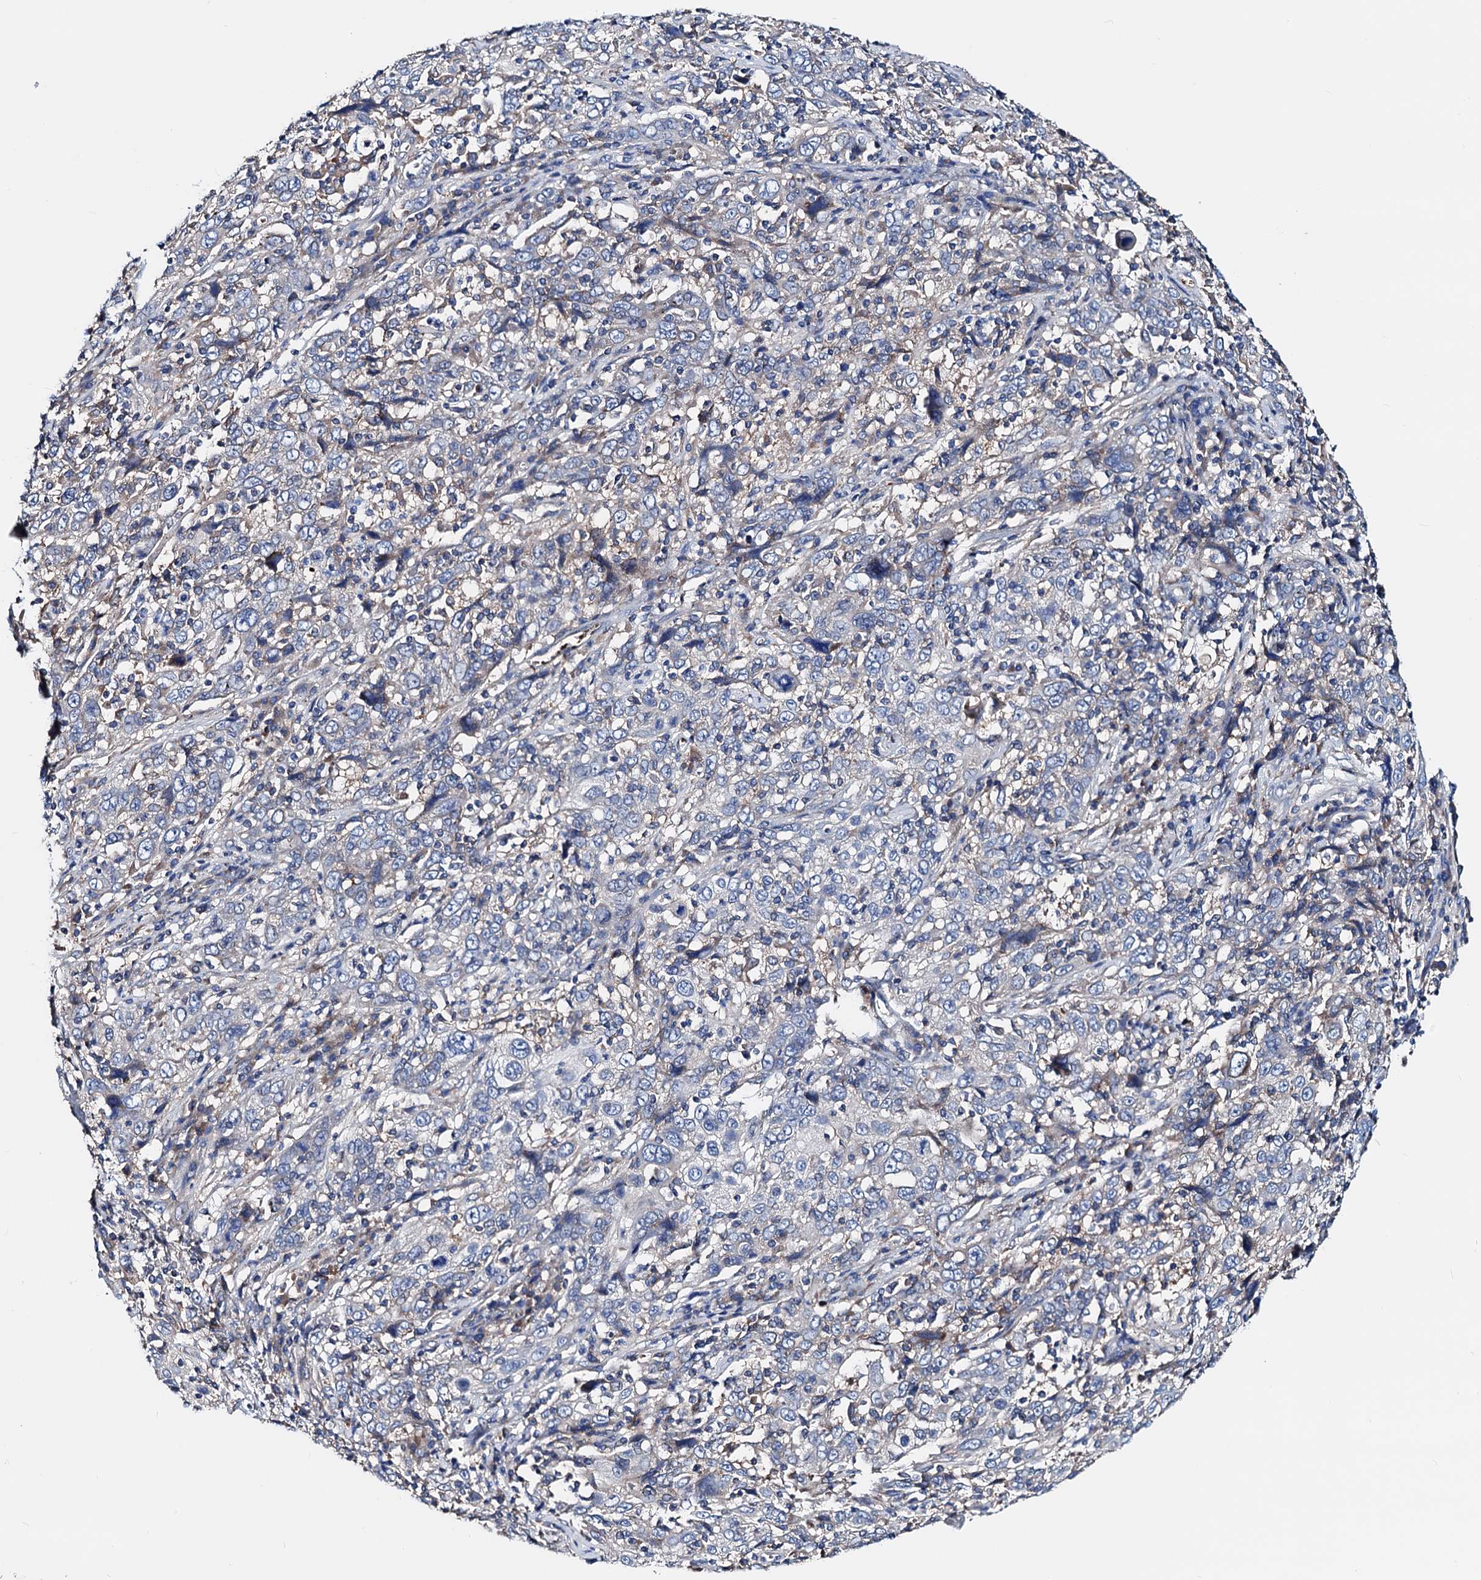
{"staining": {"intensity": "negative", "quantity": "none", "location": "none"}, "tissue": "cervical cancer", "cell_type": "Tumor cells", "image_type": "cancer", "snomed": [{"axis": "morphology", "description": "Squamous cell carcinoma, NOS"}, {"axis": "topography", "description": "Cervix"}], "caption": "This histopathology image is of cervical squamous cell carcinoma stained with IHC to label a protein in brown with the nuclei are counter-stained blue. There is no positivity in tumor cells.", "gene": "GCOM1", "patient": {"sex": "female", "age": 46}}